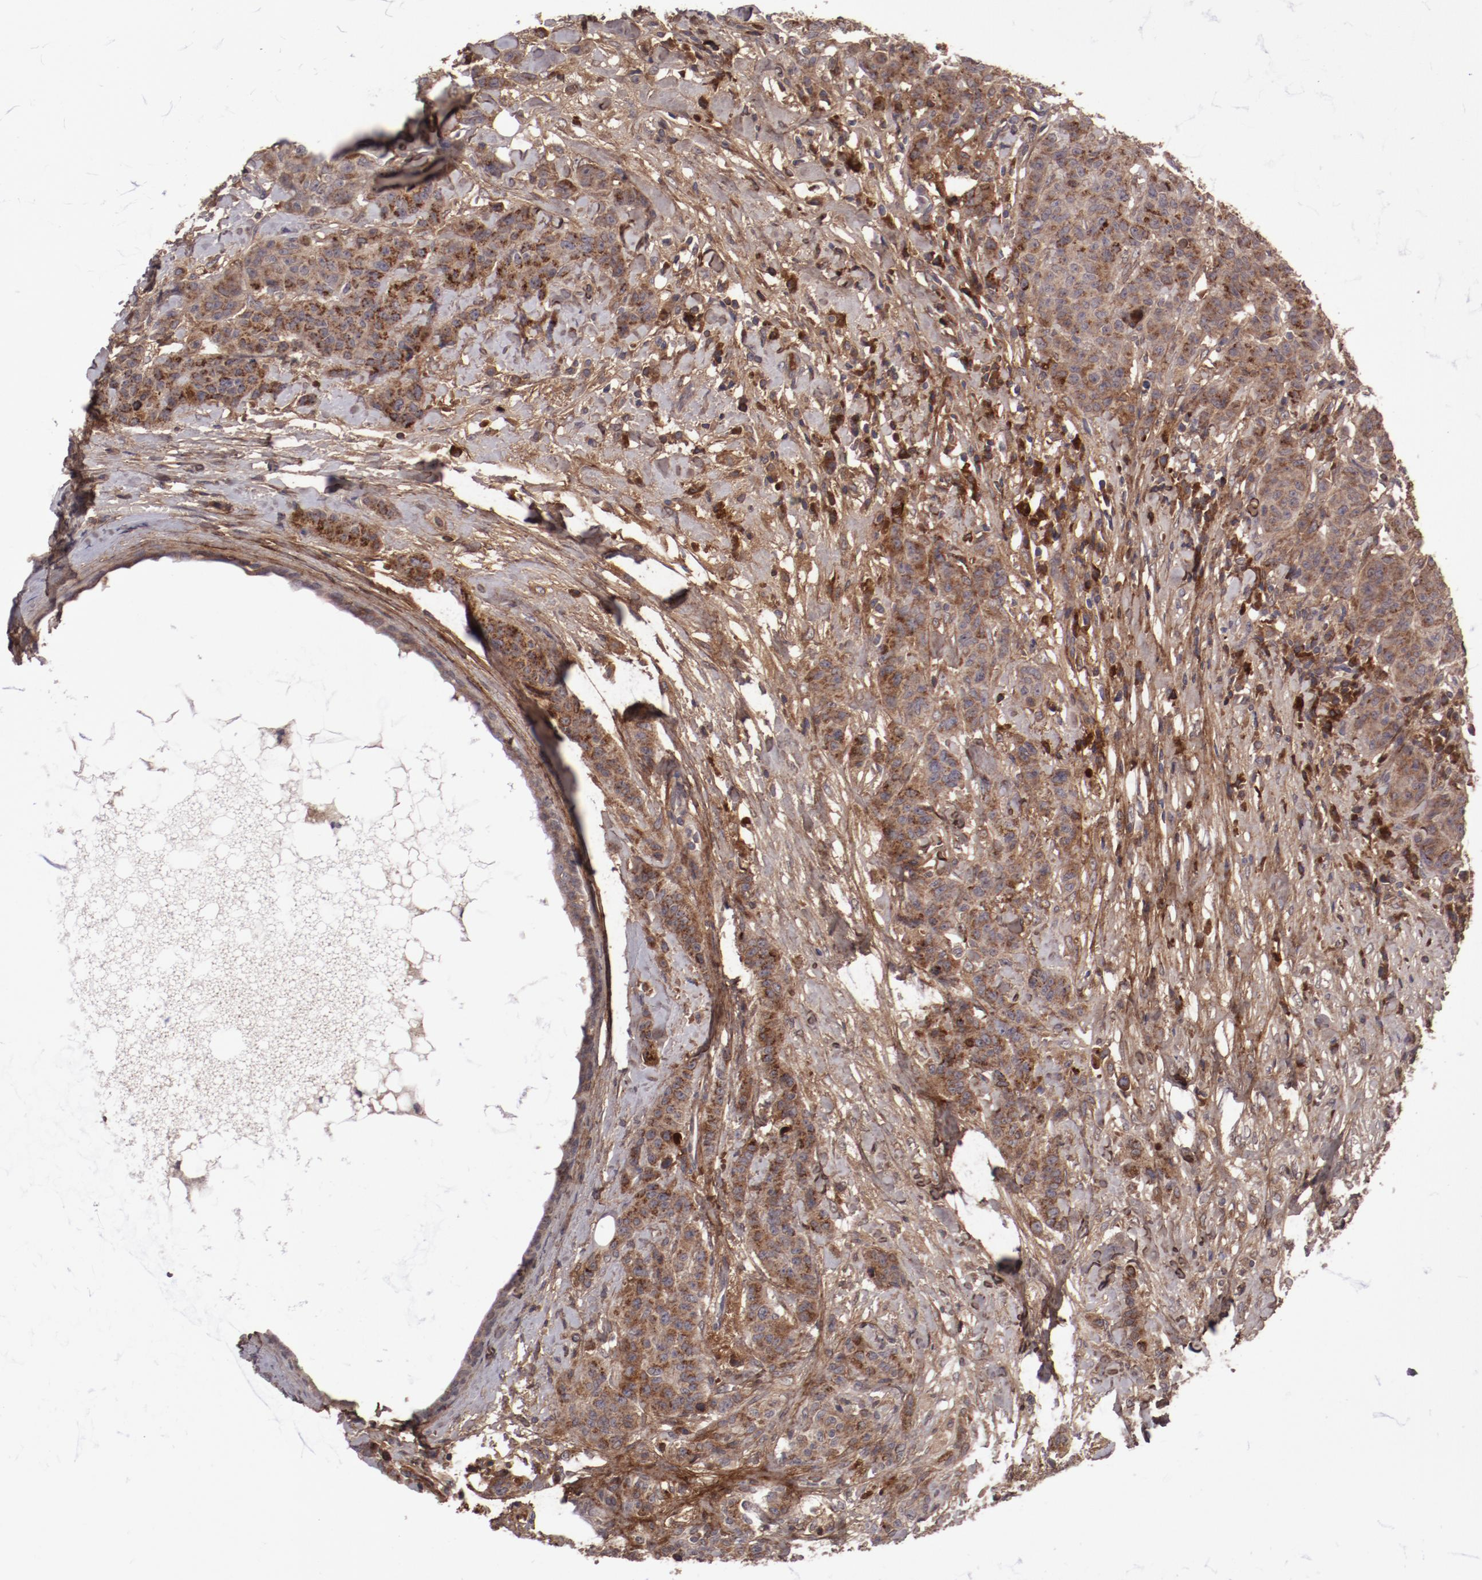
{"staining": {"intensity": "moderate", "quantity": ">75%", "location": "cytoplasmic/membranous"}, "tissue": "breast cancer", "cell_type": "Tumor cells", "image_type": "cancer", "snomed": [{"axis": "morphology", "description": "Duct carcinoma"}, {"axis": "topography", "description": "Breast"}], "caption": "Human breast intraductal carcinoma stained with a protein marker displays moderate staining in tumor cells.", "gene": "IL12A", "patient": {"sex": "female", "age": 40}}